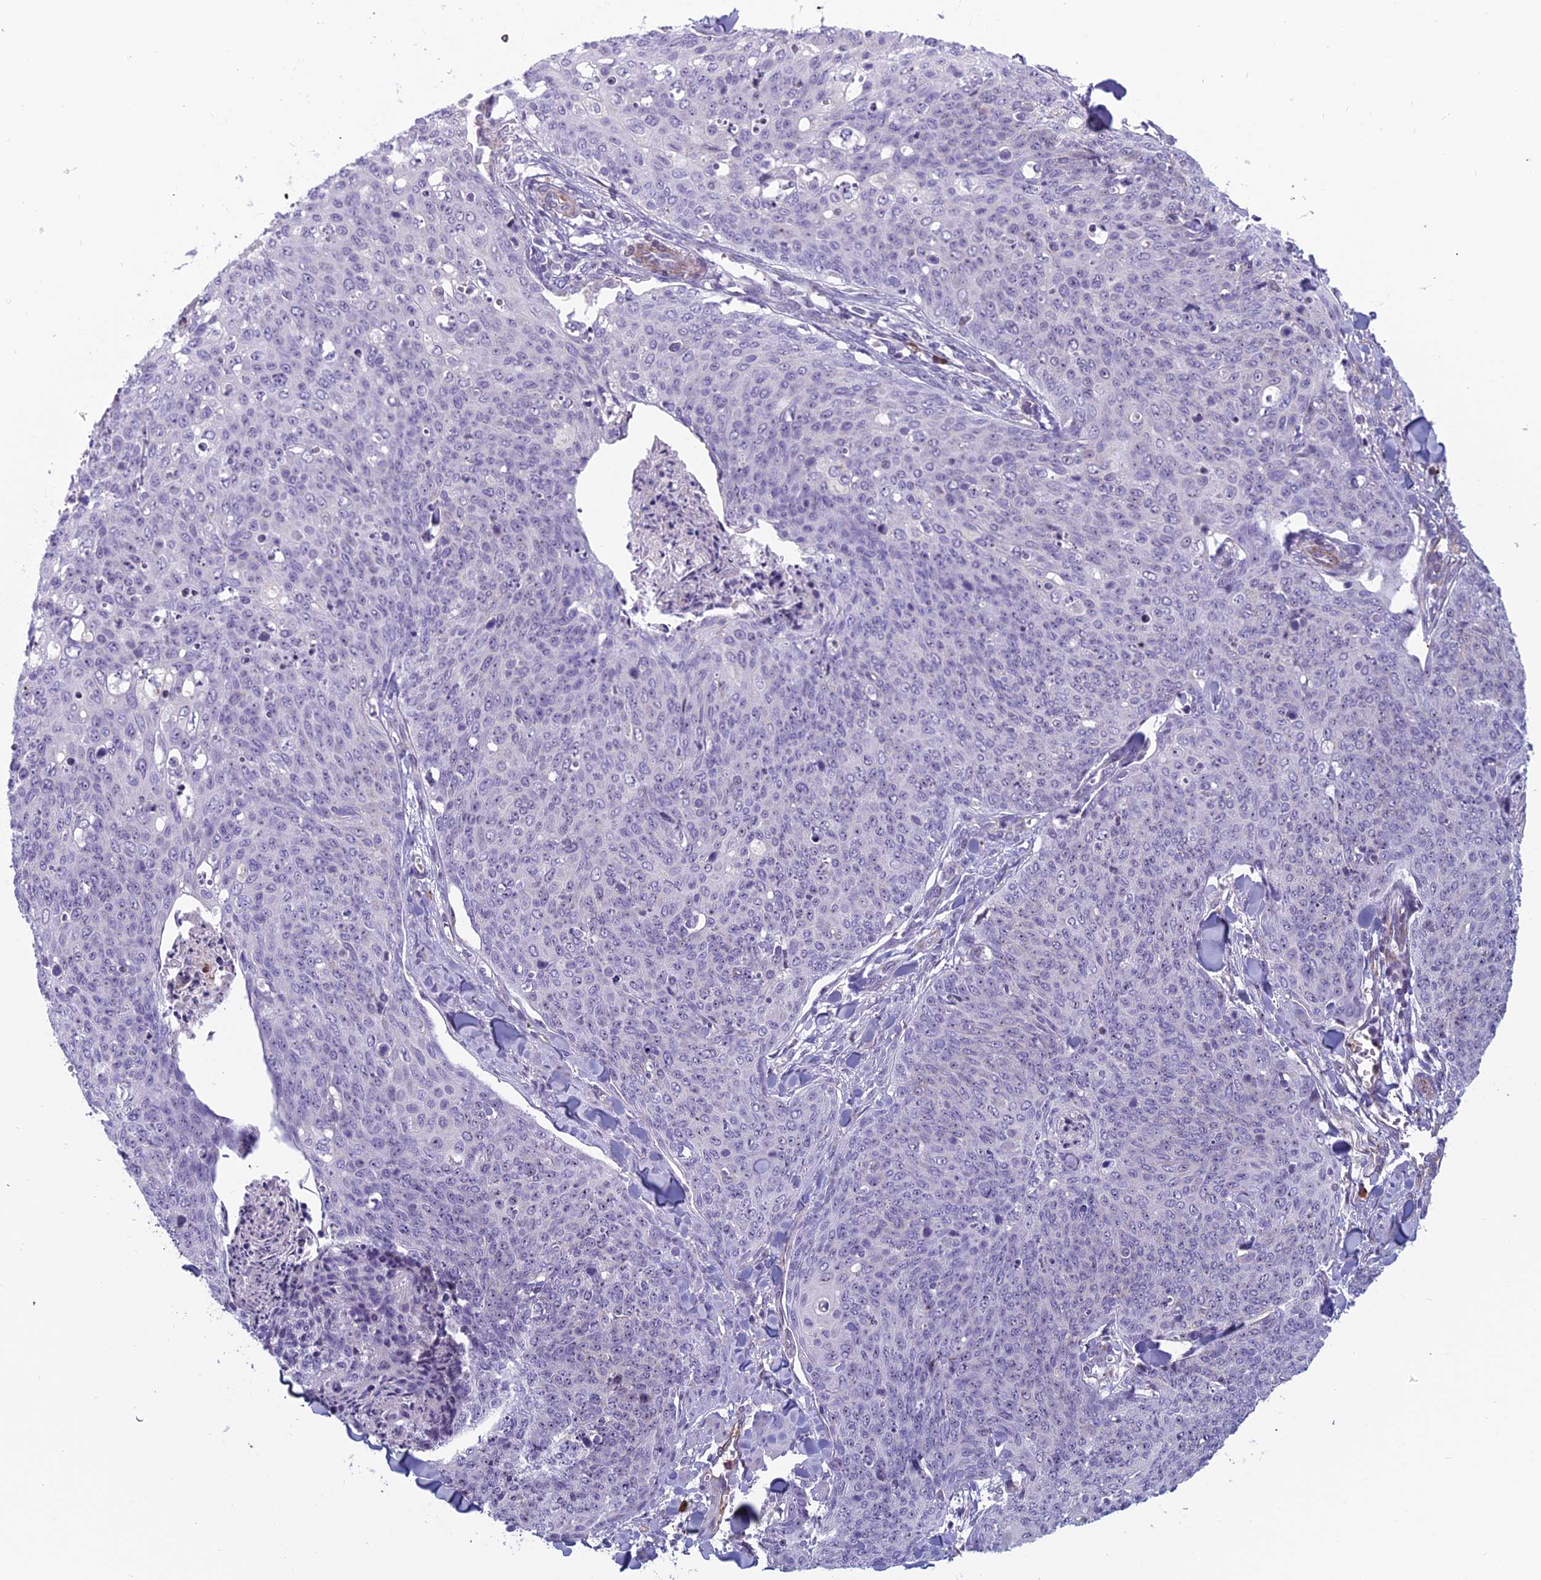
{"staining": {"intensity": "negative", "quantity": "none", "location": "none"}, "tissue": "skin cancer", "cell_type": "Tumor cells", "image_type": "cancer", "snomed": [{"axis": "morphology", "description": "Squamous cell carcinoma, NOS"}, {"axis": "topography", "description": "Skin"}, {"axis": "topography", "description": "Vulva"}], "caption": "This is an IHC histopathology image of human skin squamous cell carcinoma. There is no expression in tumor cells.", "gene": "NOC2L", "patient": {"sex": "female", "age": 85}}